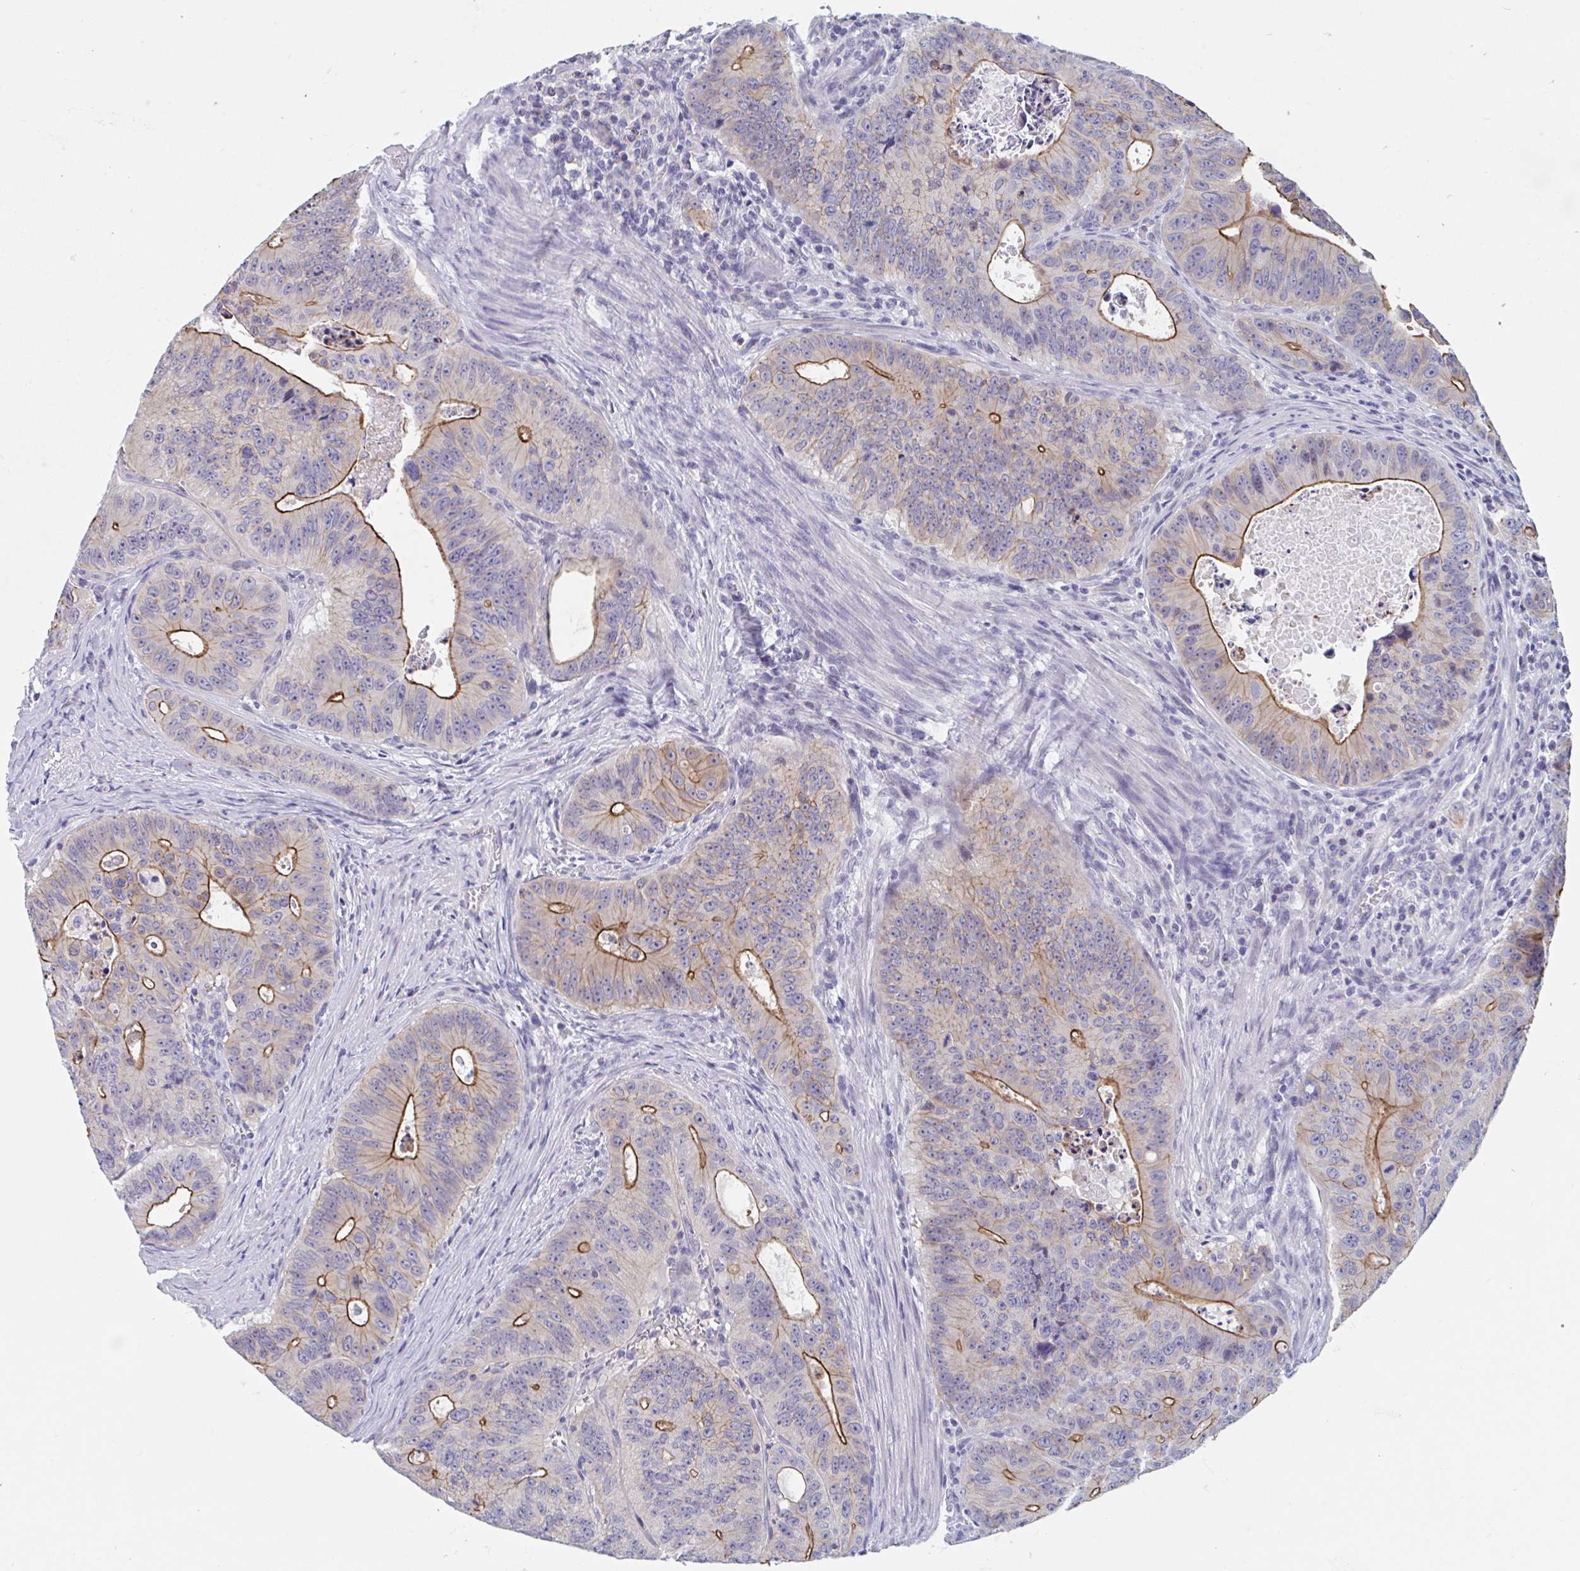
{"staining": {"intensity": "moderate", "quantity": "25%-75%", "location": "cytoplasmic/membranous"}, "tissue": "colorectal cancer", "cell_type": "Tumor cells", "image_type": "cancer", "snomed": [{"axis": "morphology", "description": "Adenocarcinoma, NOS"}, {"axis": "topography", "description": "Colon"}], "caption": "Immunohistochemistry photomicrograph of neoplastic tissue: adenocarcinoma (colorectal) stained using immunohistochemistry (IHC) shows medium levels of moderate protein expression localized specifically in the cytoplasmic/membranous of tumor cells, appearing as a cytoplasmic/membranous brown color.", "gene": "UNKL", "patient": {"sex": "male", "age": 62}}